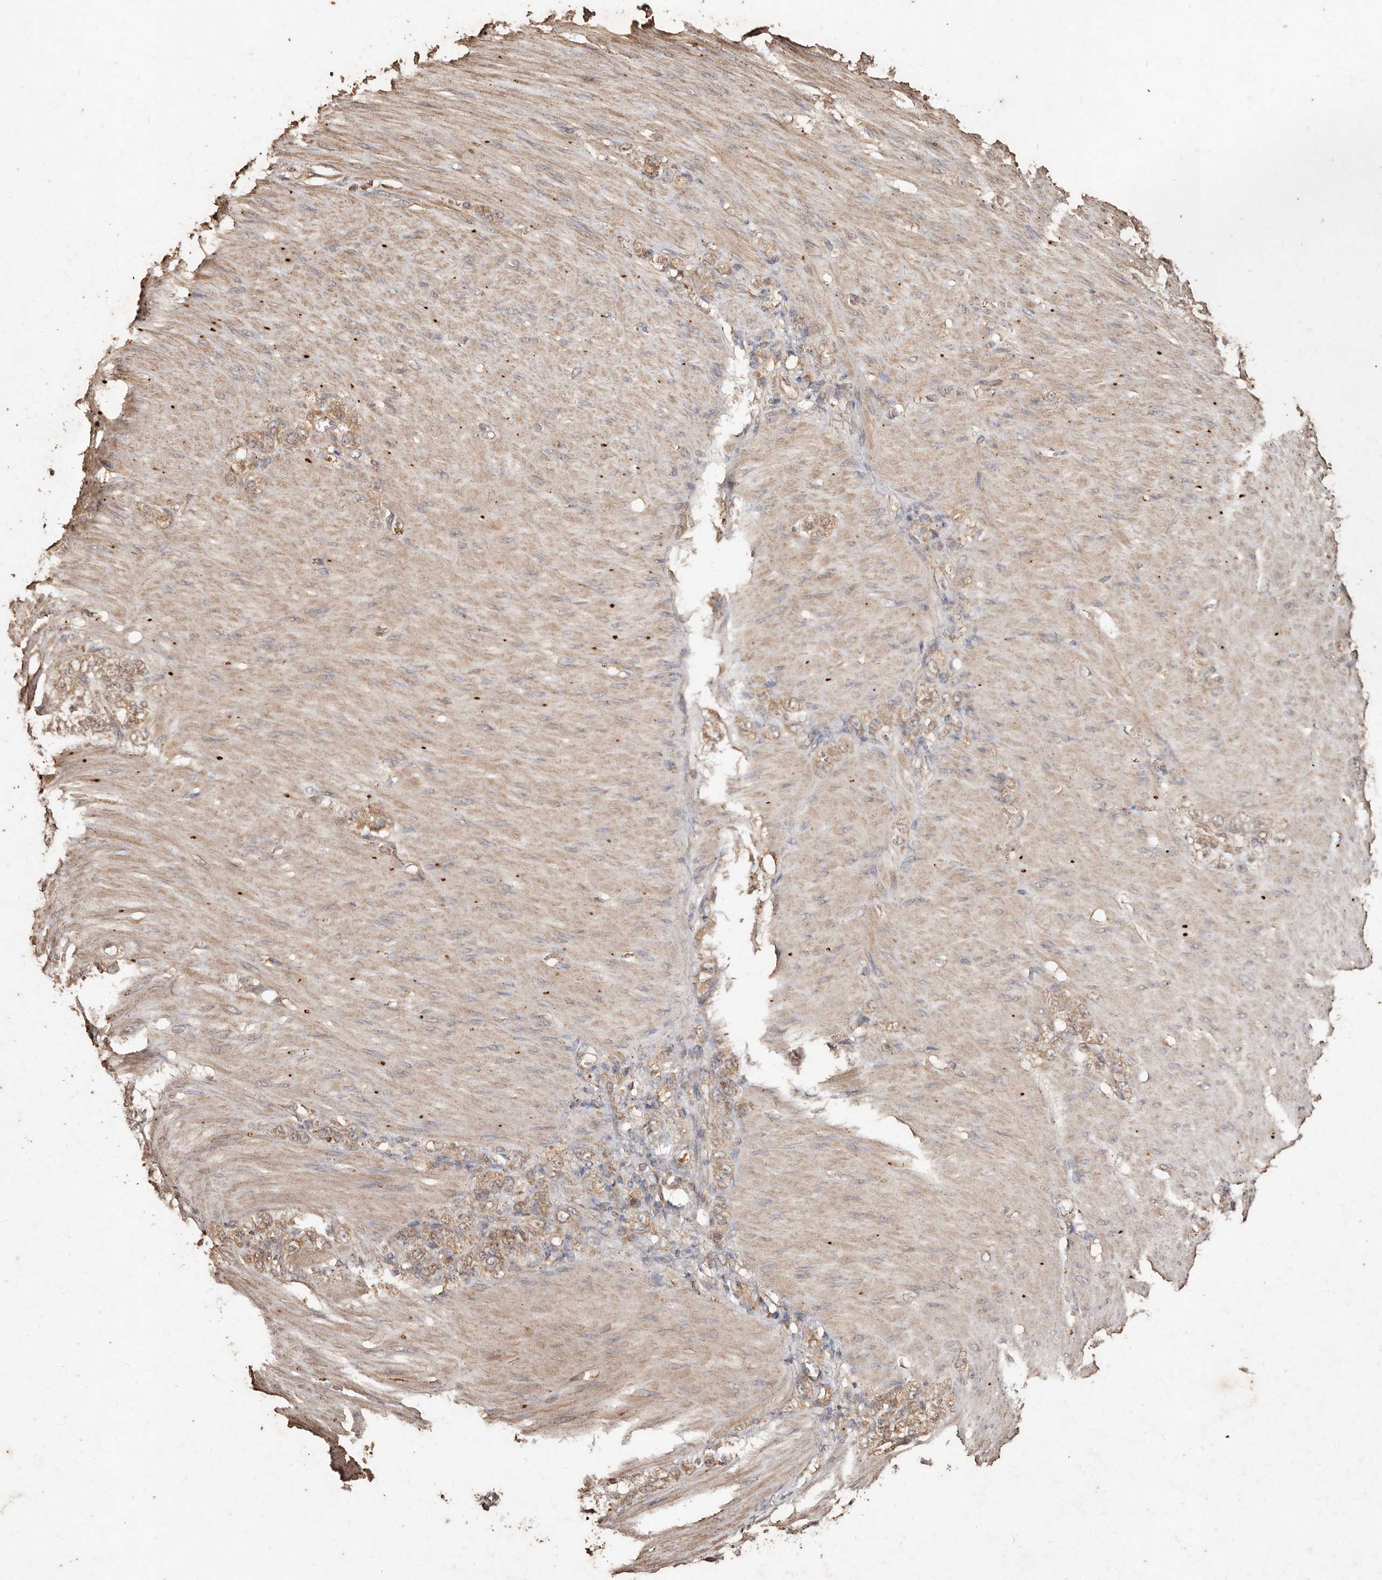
{"staining": {"intensity": "moderate", "quantity": ">75%", "location": "cytoplasmic/membranous"}, "tissue": "stomach cancer", "cell_type": "Tumor cells", "image_type": "cancer", "snomed": [{"axis": "morphology", "description": "Normal tissue, NOS"}, {"axis": "morphology", "description": "Adenocarcinoma, NOS"}, {"axis": "topography", "description": "Stomach"}], "caption": "This micrograph exhibits immunohistochemistry (IHC) staining of stomach cancer (adenocarcinoma), with medium moderate cytoplasmic/membranous staining in about >75% of tumor cells.", "gene": "FARS2", "patient": {"sex": "male", "age": 82}}